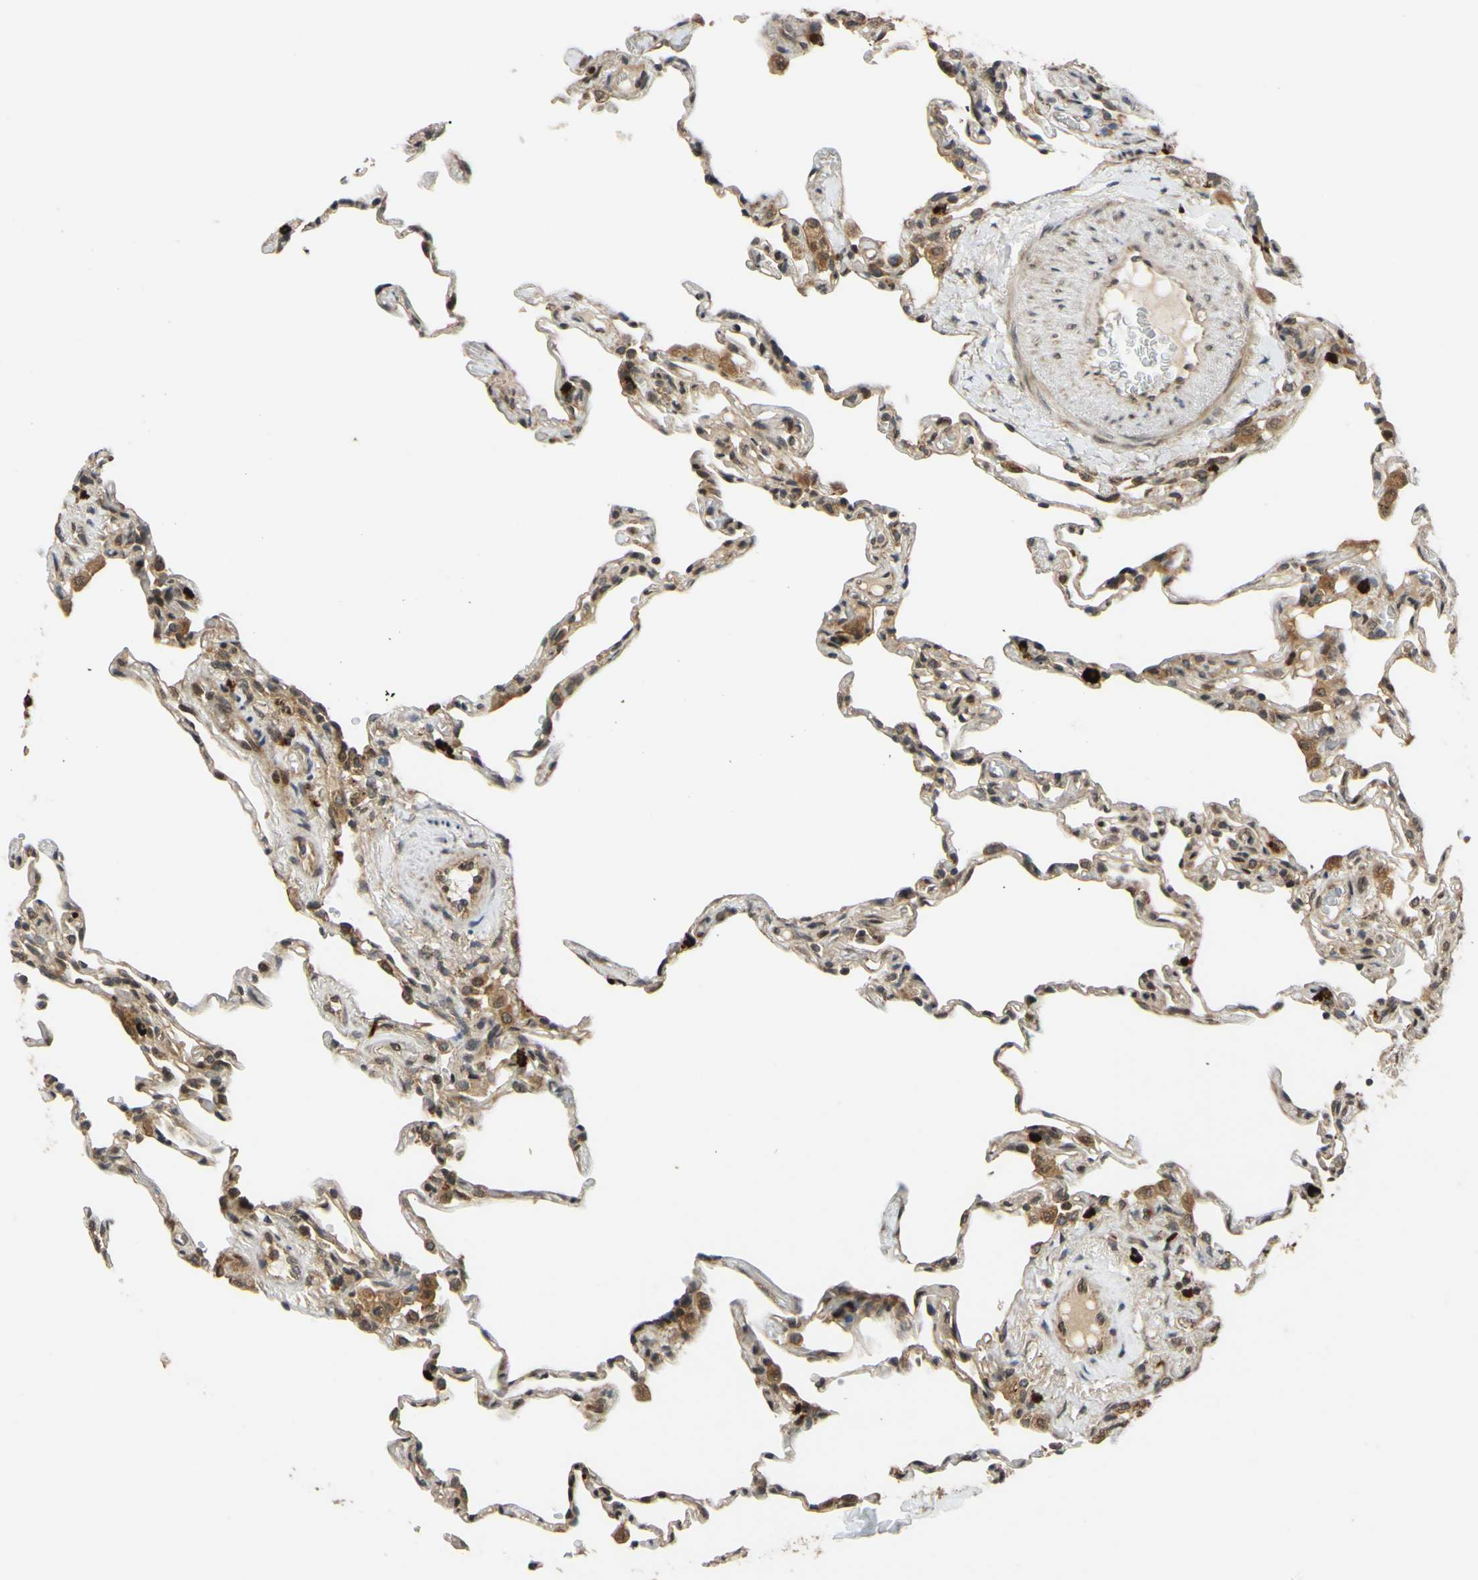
{"staining": {"intensity": "weak", "quantity": "25%-75%", "location": "cytoplasmic/membranous"}, "tissue": "lung", "cell_type": "Alveolar cells", "image_type": "normal", "snomed": [{"axis": "morphology", "description": "Normal tissue, NOS"}, {"axis": "topography", "description": "Lung"}], "caption": "A brown stain shows weak cytoplasmic/membranous expression of a protein in alveolar cells of benign lung.", "gene": "ABCC8", "patient": {"sex": "male", "age": 59}}